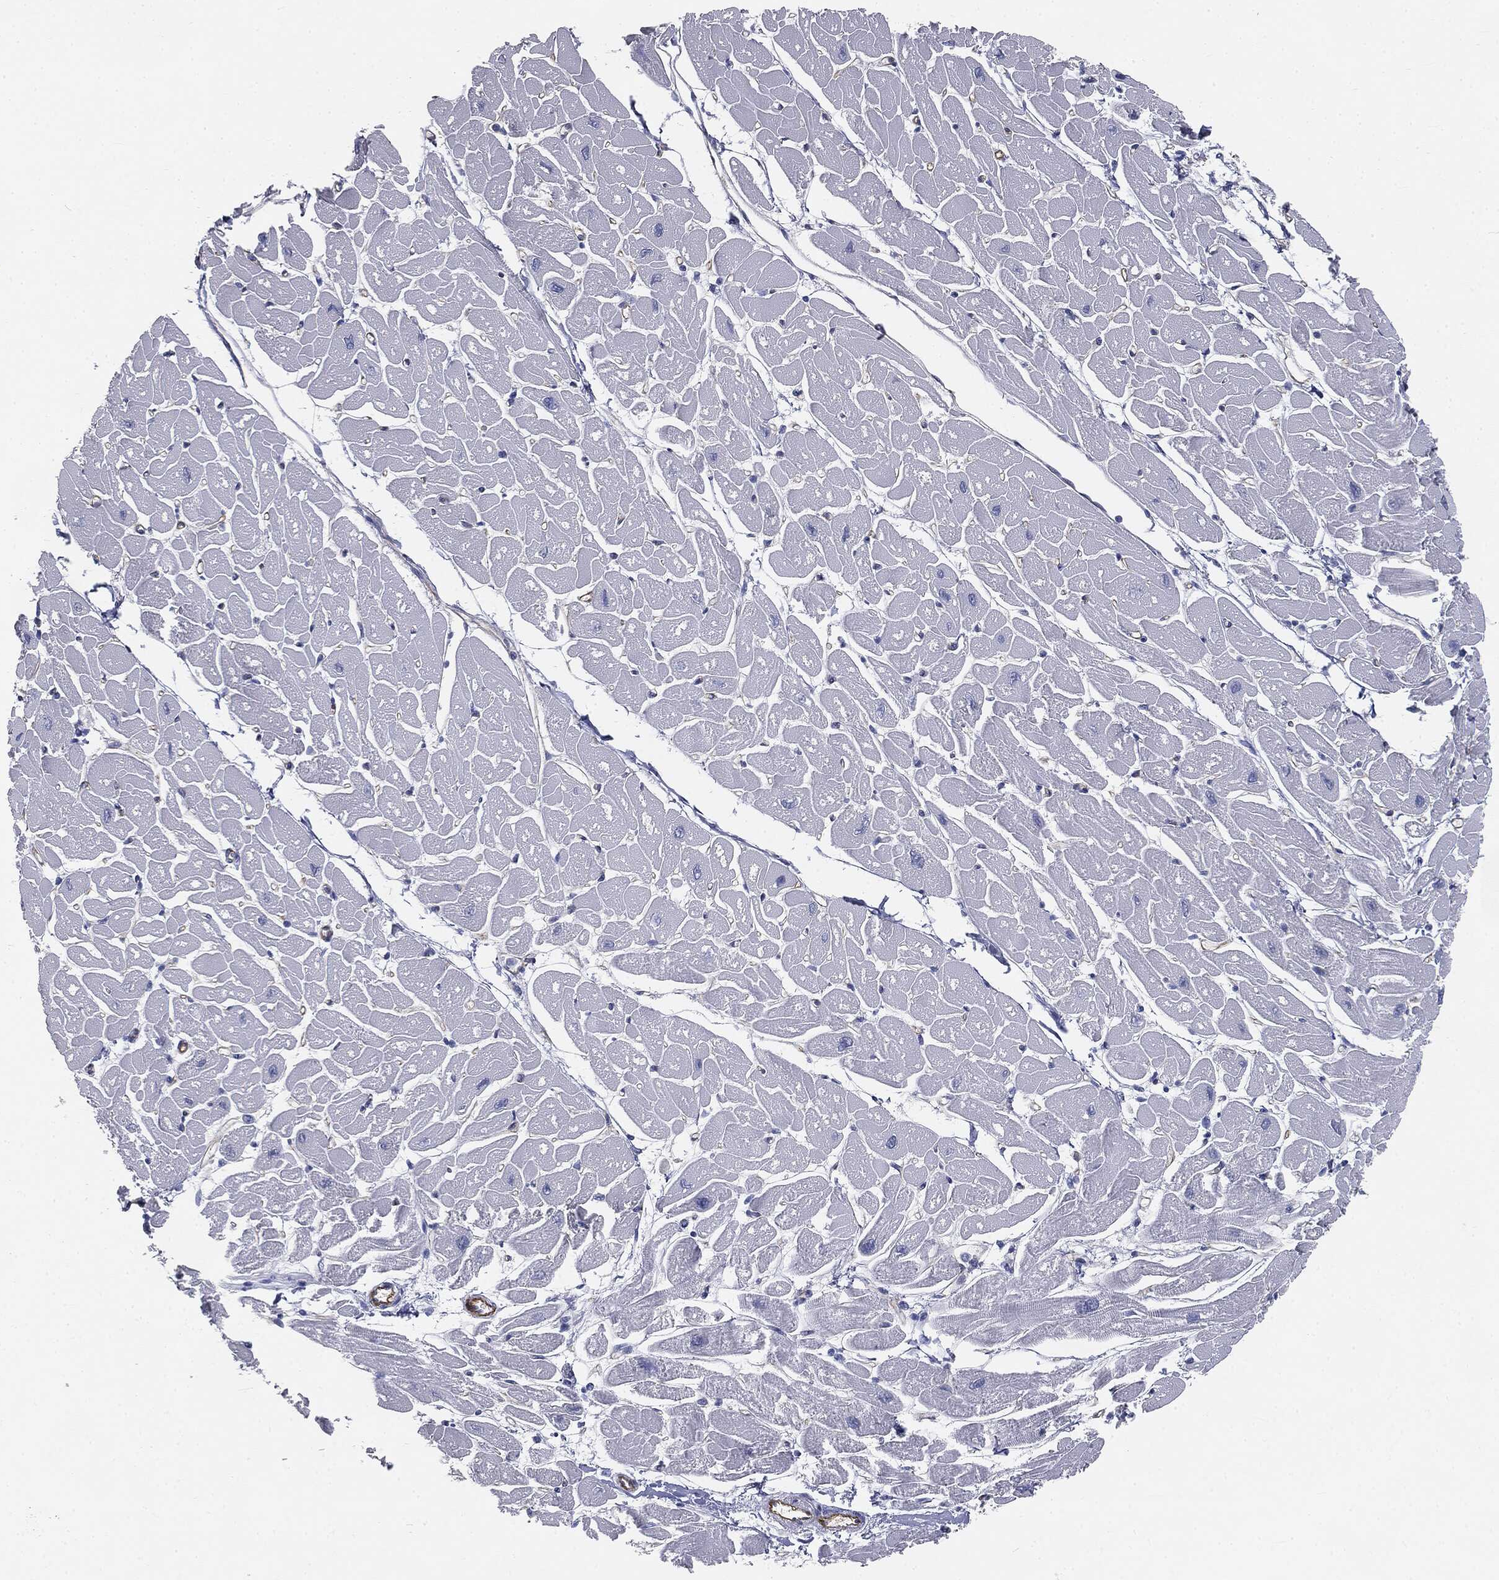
{"staining": {"intensity": "negative", "quantity": "none", "location": "none"}, "tissue": "heart muscle", "cell_type": "Cardiomyocytes", "image_type": "normal", "snomed": [{"axis": "morphology", "description": "Normal tissue, NOS"}, {"axis": "topography", "description": "Heart"}], "caption": "This is a micrograph of immunohistochemistry staining of normal heart muscle, which shows no staining in cardiomyocytes. (Stains: DAB IHC with hematoxylin counter stain, Microscopy: brightfield microscopy at high magnification).", "gene": "MUC5AC", "patient": {"sex": "male", "age": 57}}